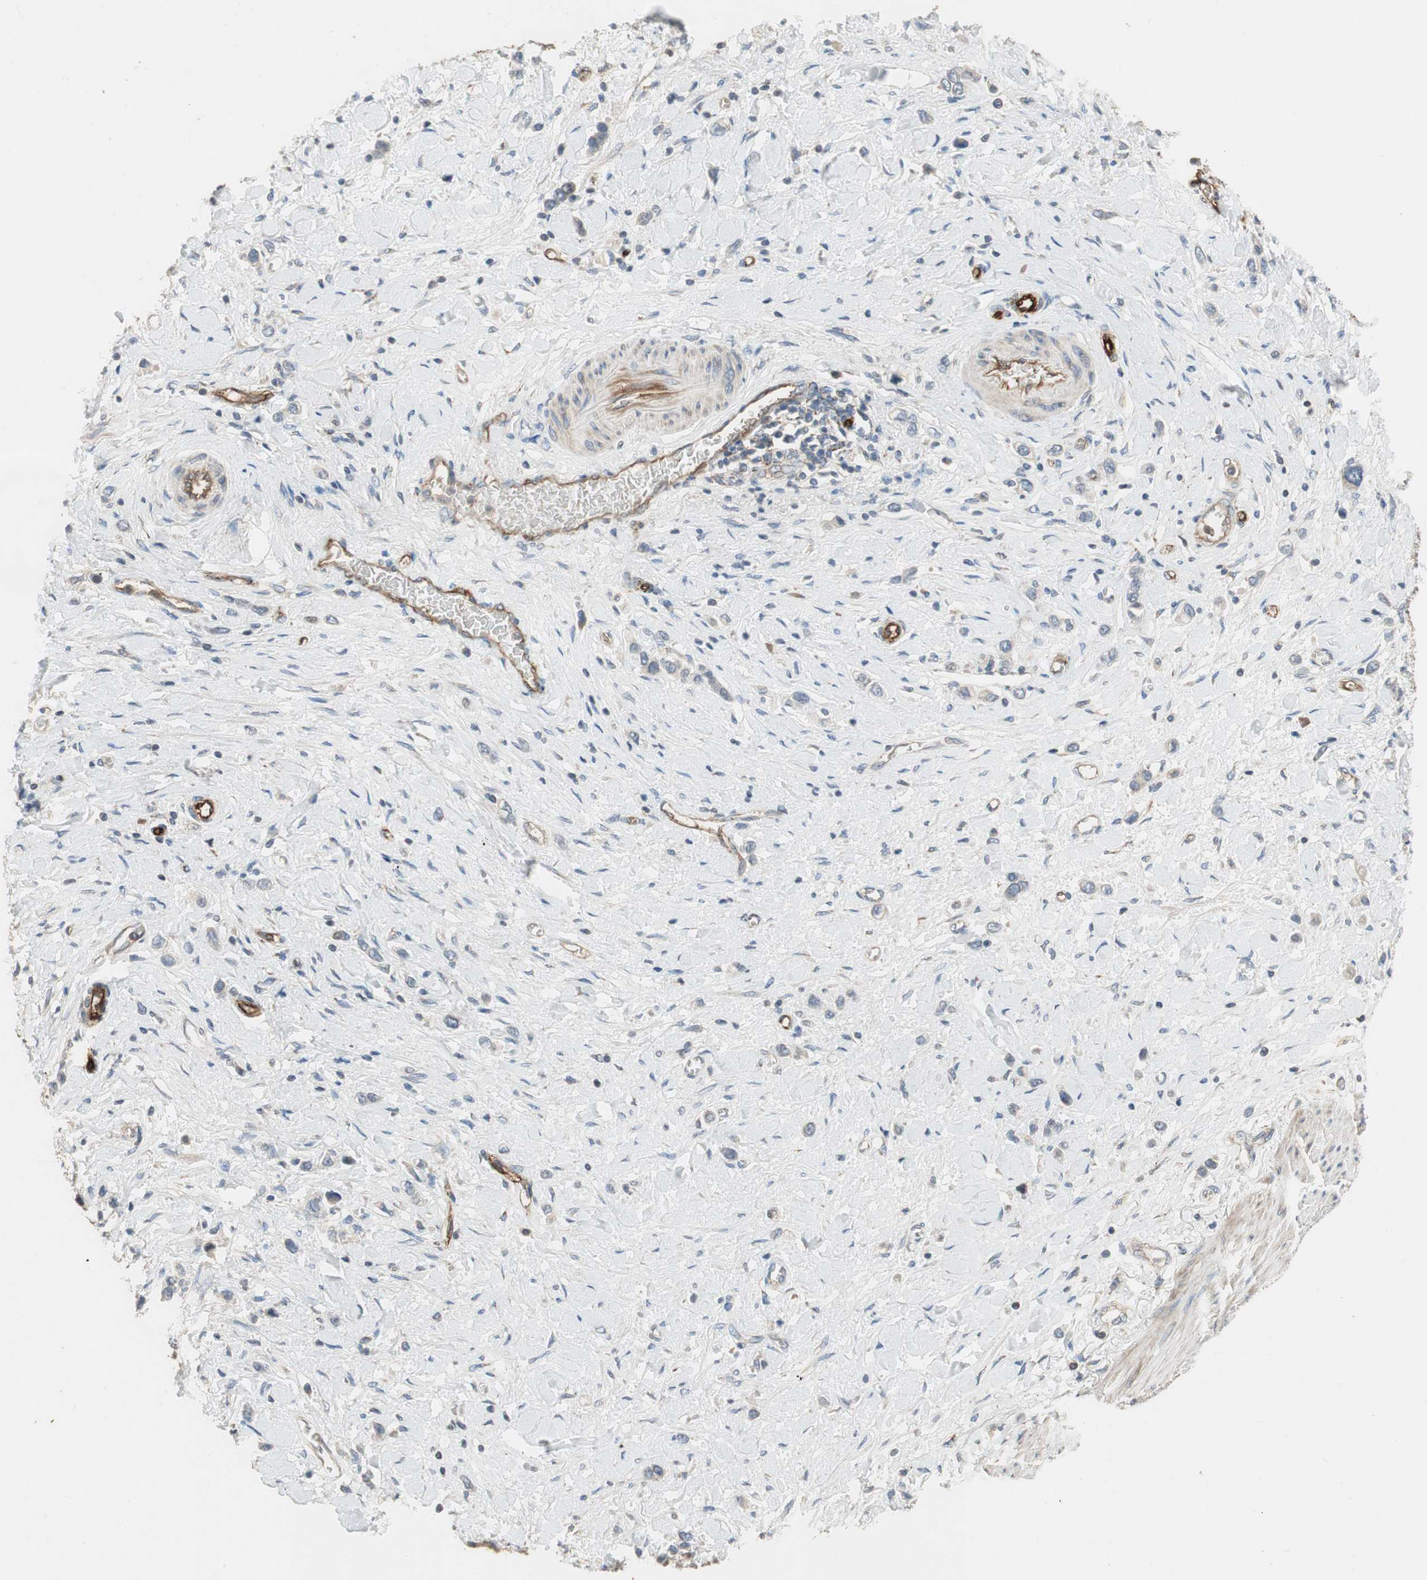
{"staining": {"intensity": "negative", "quantity": "none", "location": "none"}, "tissue": "stomach cancer", "cell_type": "Tumor cells", "image_type": "cancer", "snomed": [{"axis": "morphology", "description": "Normal tissue, NOS"}, {"axis": "morphology", "description": "Adenocarcinoma, NOS"}, {"axis": "topography", "description": "Stomach, upper"}, {"axis": "topography", "description": "Stomach"}], "caption": "Tumor cells are negative for protein expression in human stomach cancer. (DAB IHC visualized using brightfield microscopy, high magnification).", "gene": "ALPL", "patient": {"sex": "female", "age": 65}}